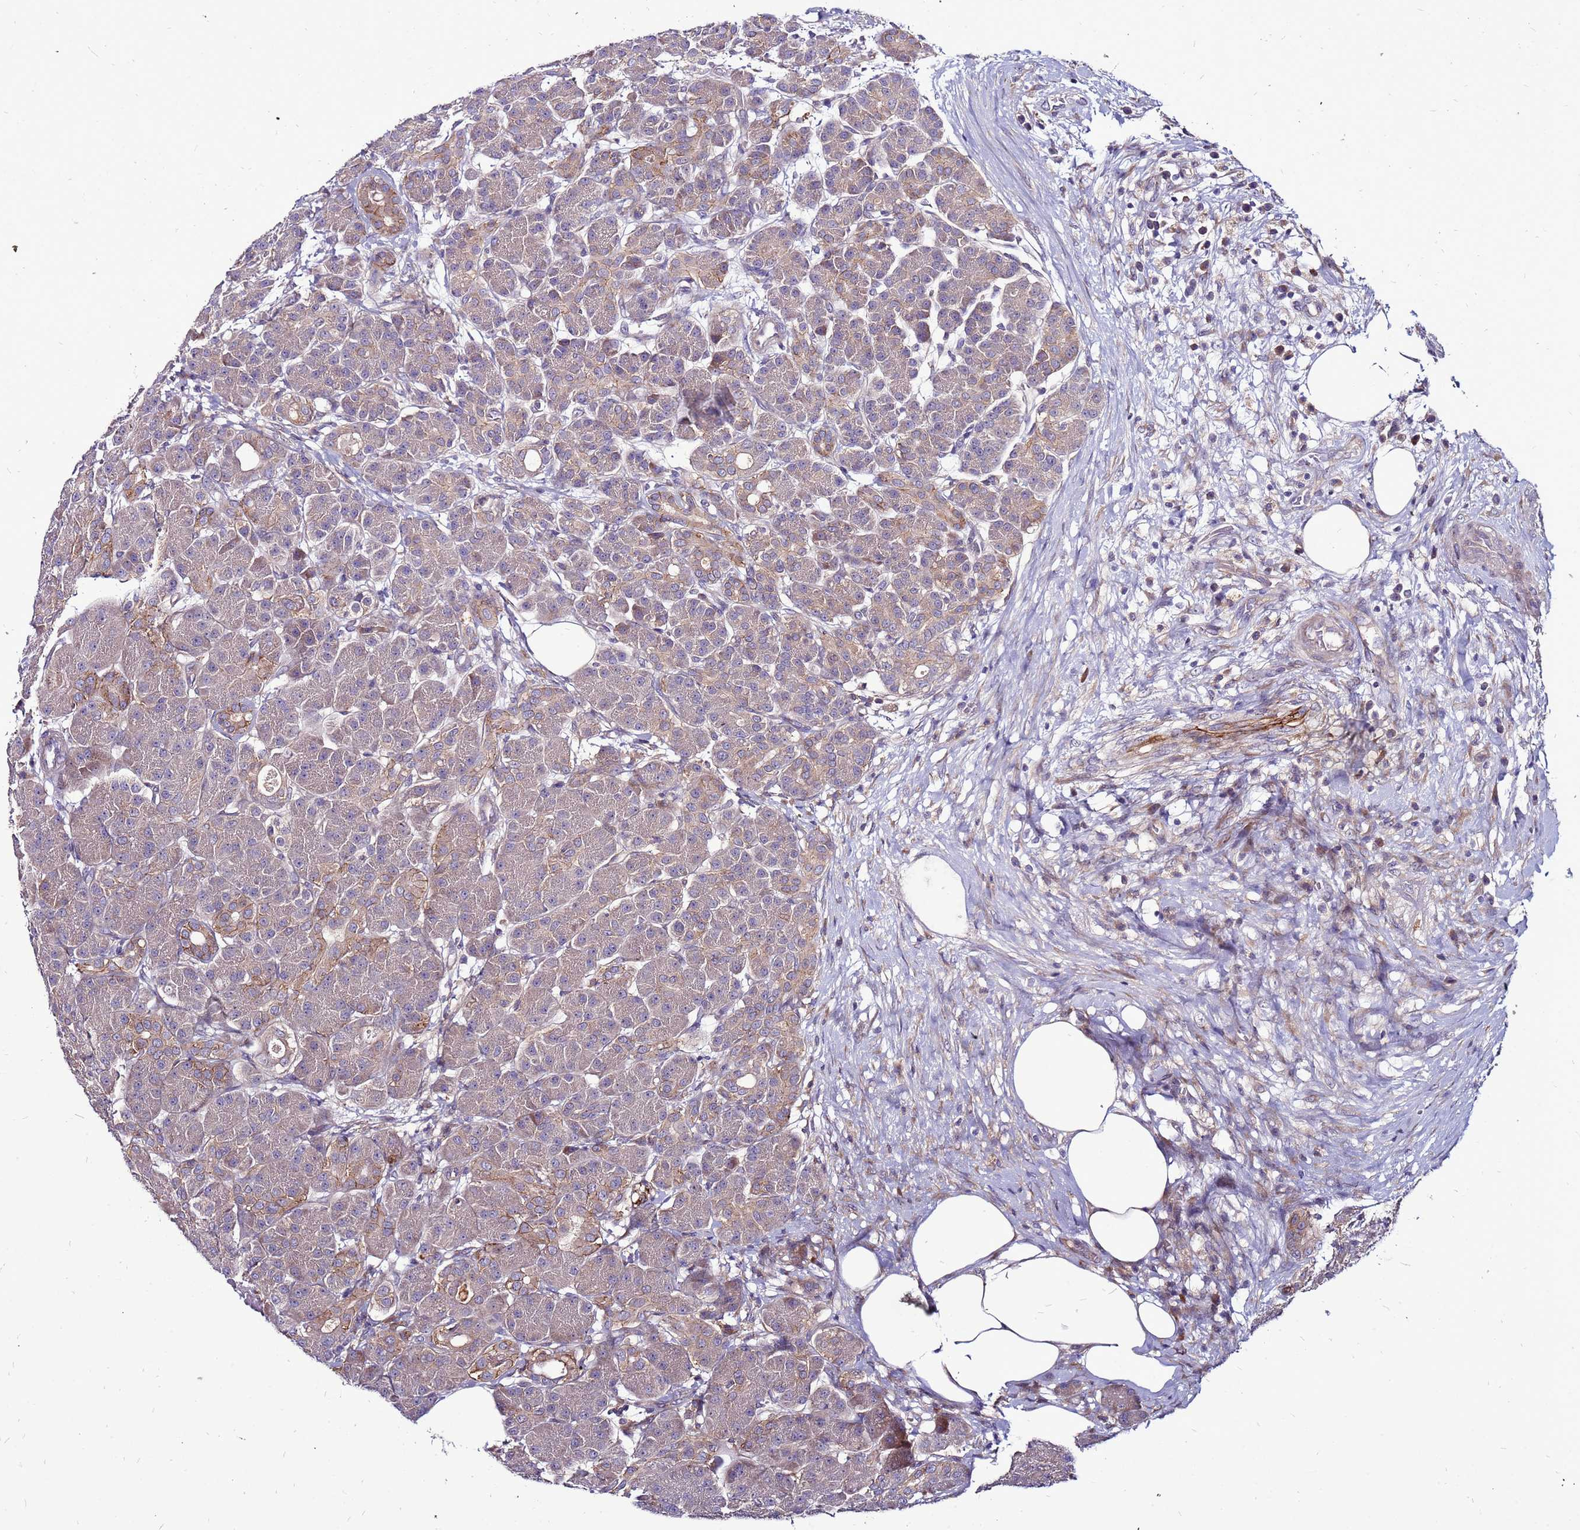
{"staining": {"intensity": "moderate", "quantity": "<25%", "location": "cytoplasmic/membranous"}, "tissue": "pancreas", "cell_type": "Exocrine glandular cells", "image_type": "normal", "snomed": [{"axis": "morphology", "description": "Normal tissue, NOS"}, {"axis": "topography", "description": "Pancreas"}], "caption": "A brown stain highlights moderate cytoplasmic/membranous positivity of a protein in exocrine glandular cells of benign human pancreas. The staining was performed using DAB (3,3'-diaminobenzidine) to visualize the protein expression in brown, while the nuclei were stained in blue with hematoxylin (Magnification: 20x).", "gene": "GPN3", "patient": {"sex": "male", "age": 63}}